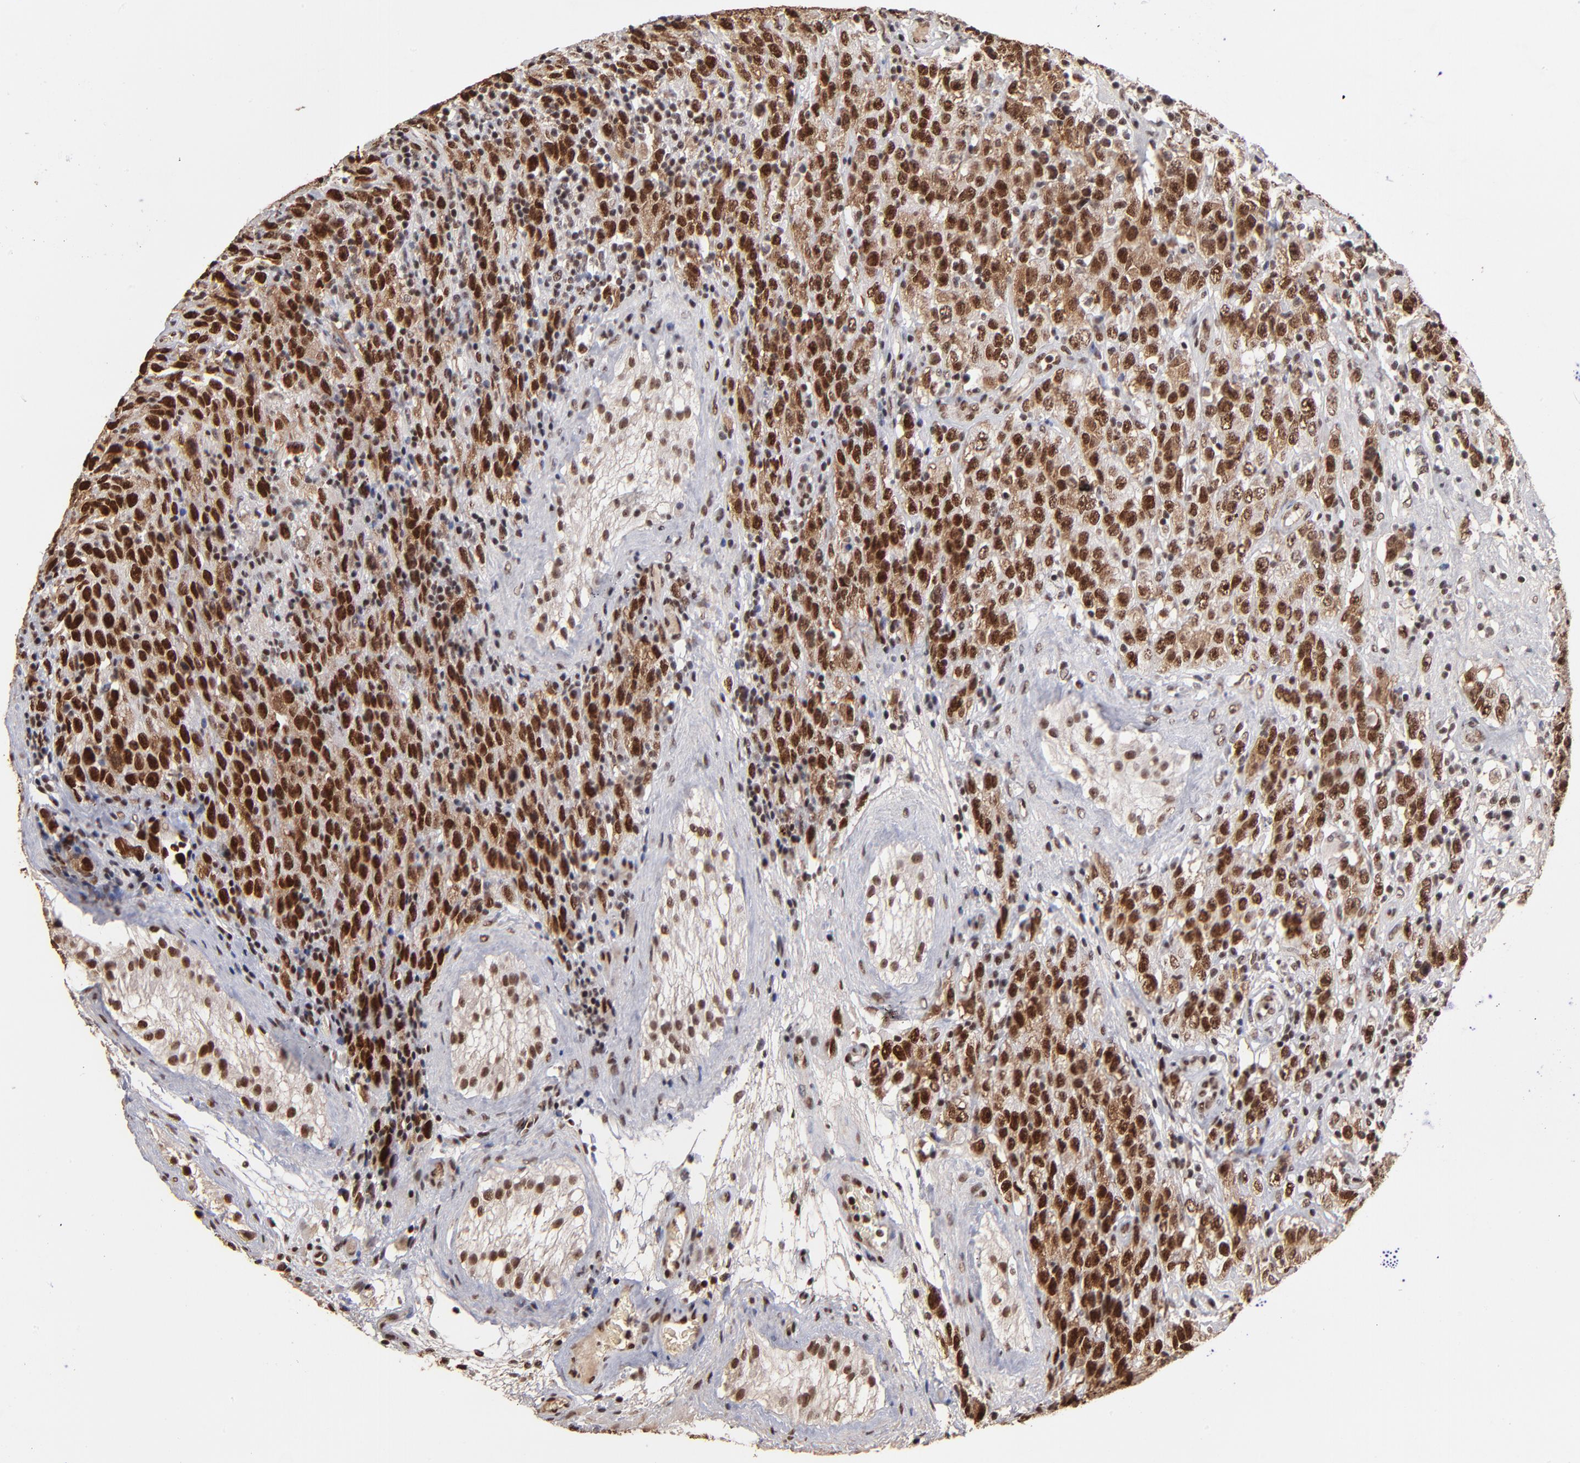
{"staining": {"intensity": "strong", "quantity": ">75%", "location": "cytoplasmic/membranous,nuclear"}, "tissue": "testis cancer", "cell_type": "Tumor cells", "image_type": "cancer", "snomed": [{"axis": "morphology", "description": "Seminoma, NOS"}, {"axis": "topography", "description": "Testis"}], "caption": "High-magnification brightfield microscopy of seminoma (testis) stained with DAB (brown) and counterstained with hematoxylin (blue). tumor cells exhibit strong cytoplasmic/membranous and nuclear positivity is appreciated in approximately>75% of cells. (DAB (3,3'-diaminobenzidine) IHC with brightfield microscopy, high magnification).", "gene": "ZNF146", "patient": {"sex": "male", "age": 52}}